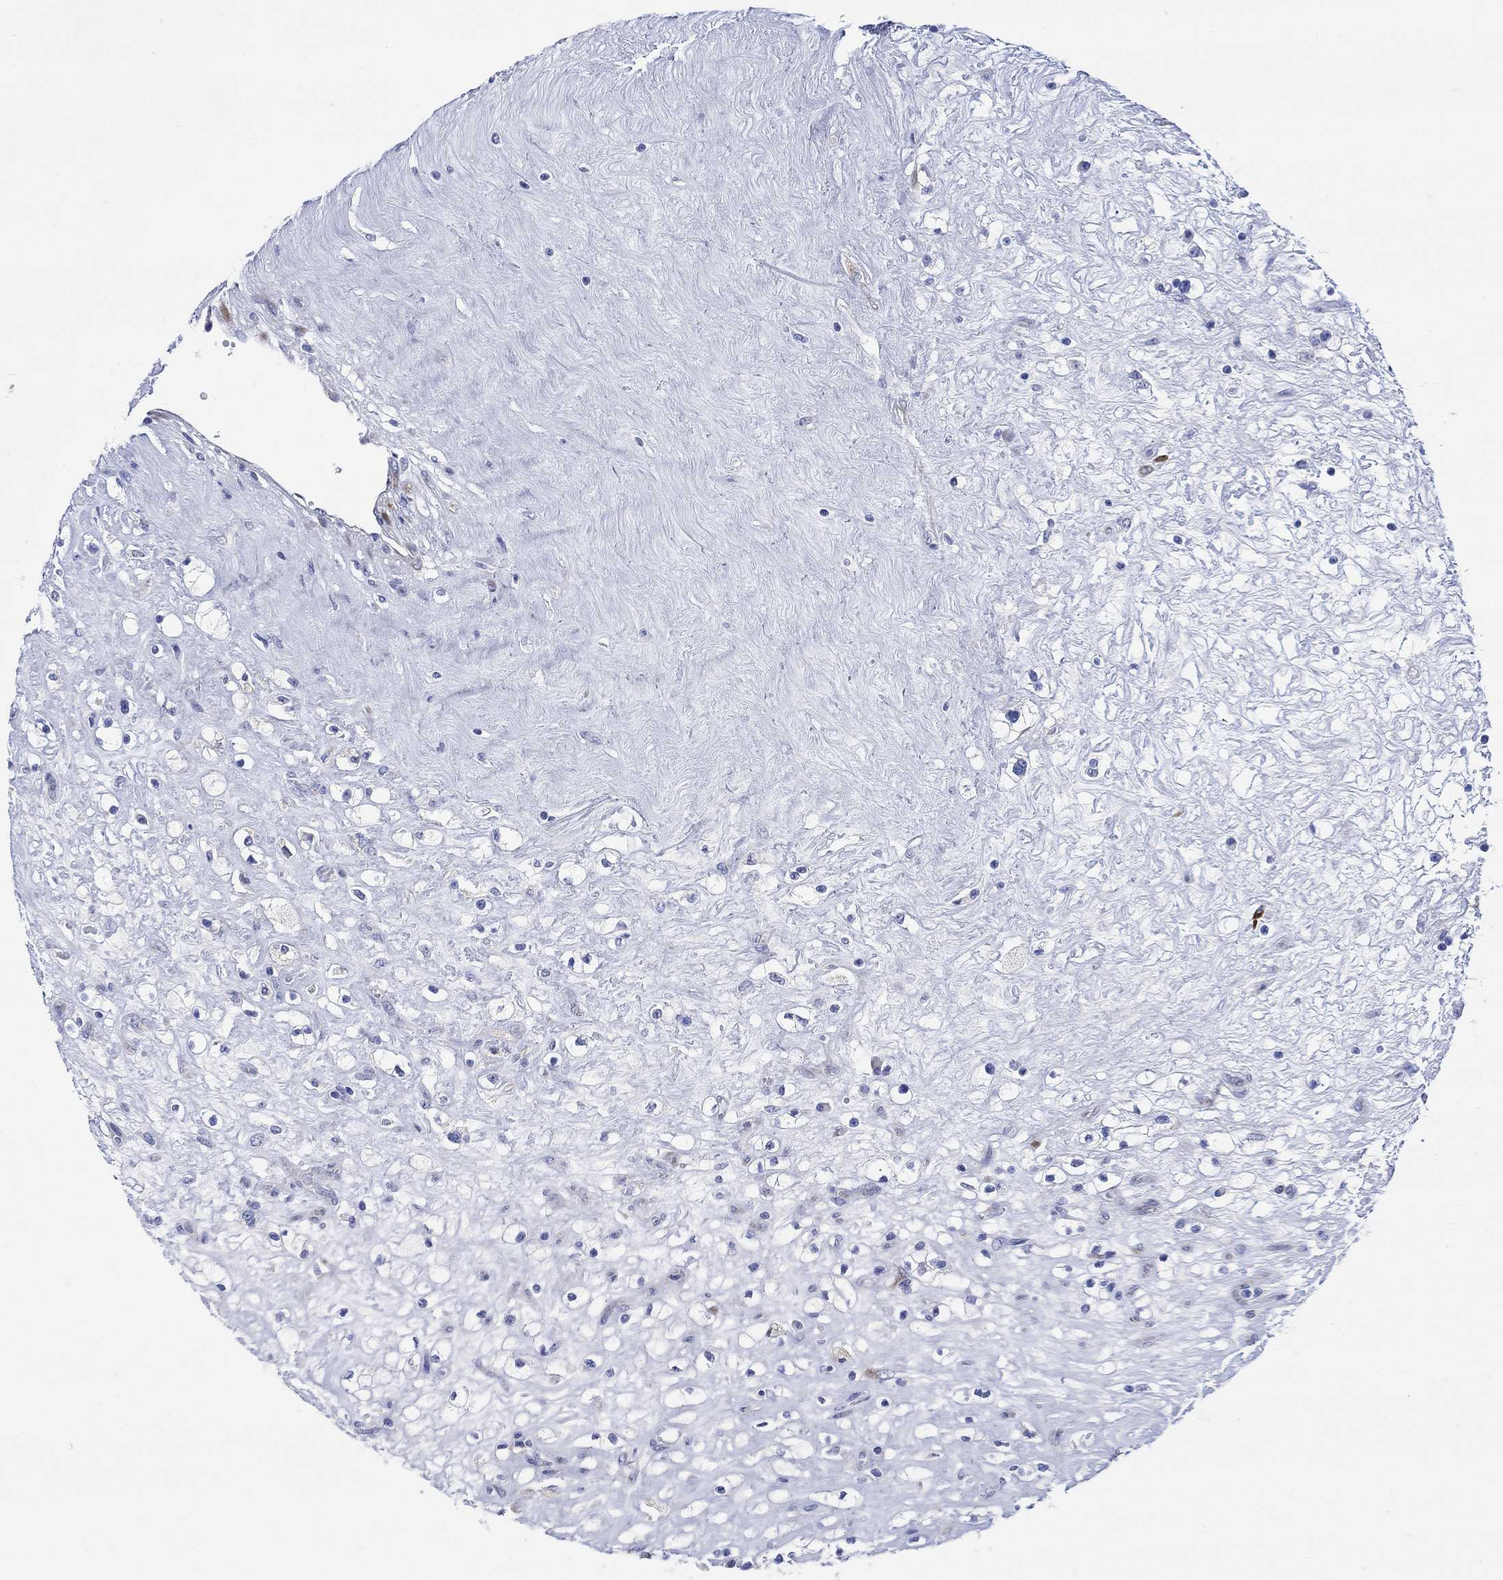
{"staining": {"intensity": "negative", "quantity": "none", "location": "none"}, "tissue": "renal cancer", "cell_type": "Tumor cells", "image_type": "cancer", "snomed": [{"axis": "morphology", "description": "Adenocarcinoma, NOS"}, {"axis": "topography", "description": "Kidney"}], "caption": "Tumor cells are negative for brown protein staining in renal adenocarcinoma. (DAB (3,3'-diaminobenzidine) IHC, high magnification).", "gene": "MYL1", "patient": {"sex": "male", "age": 67}}